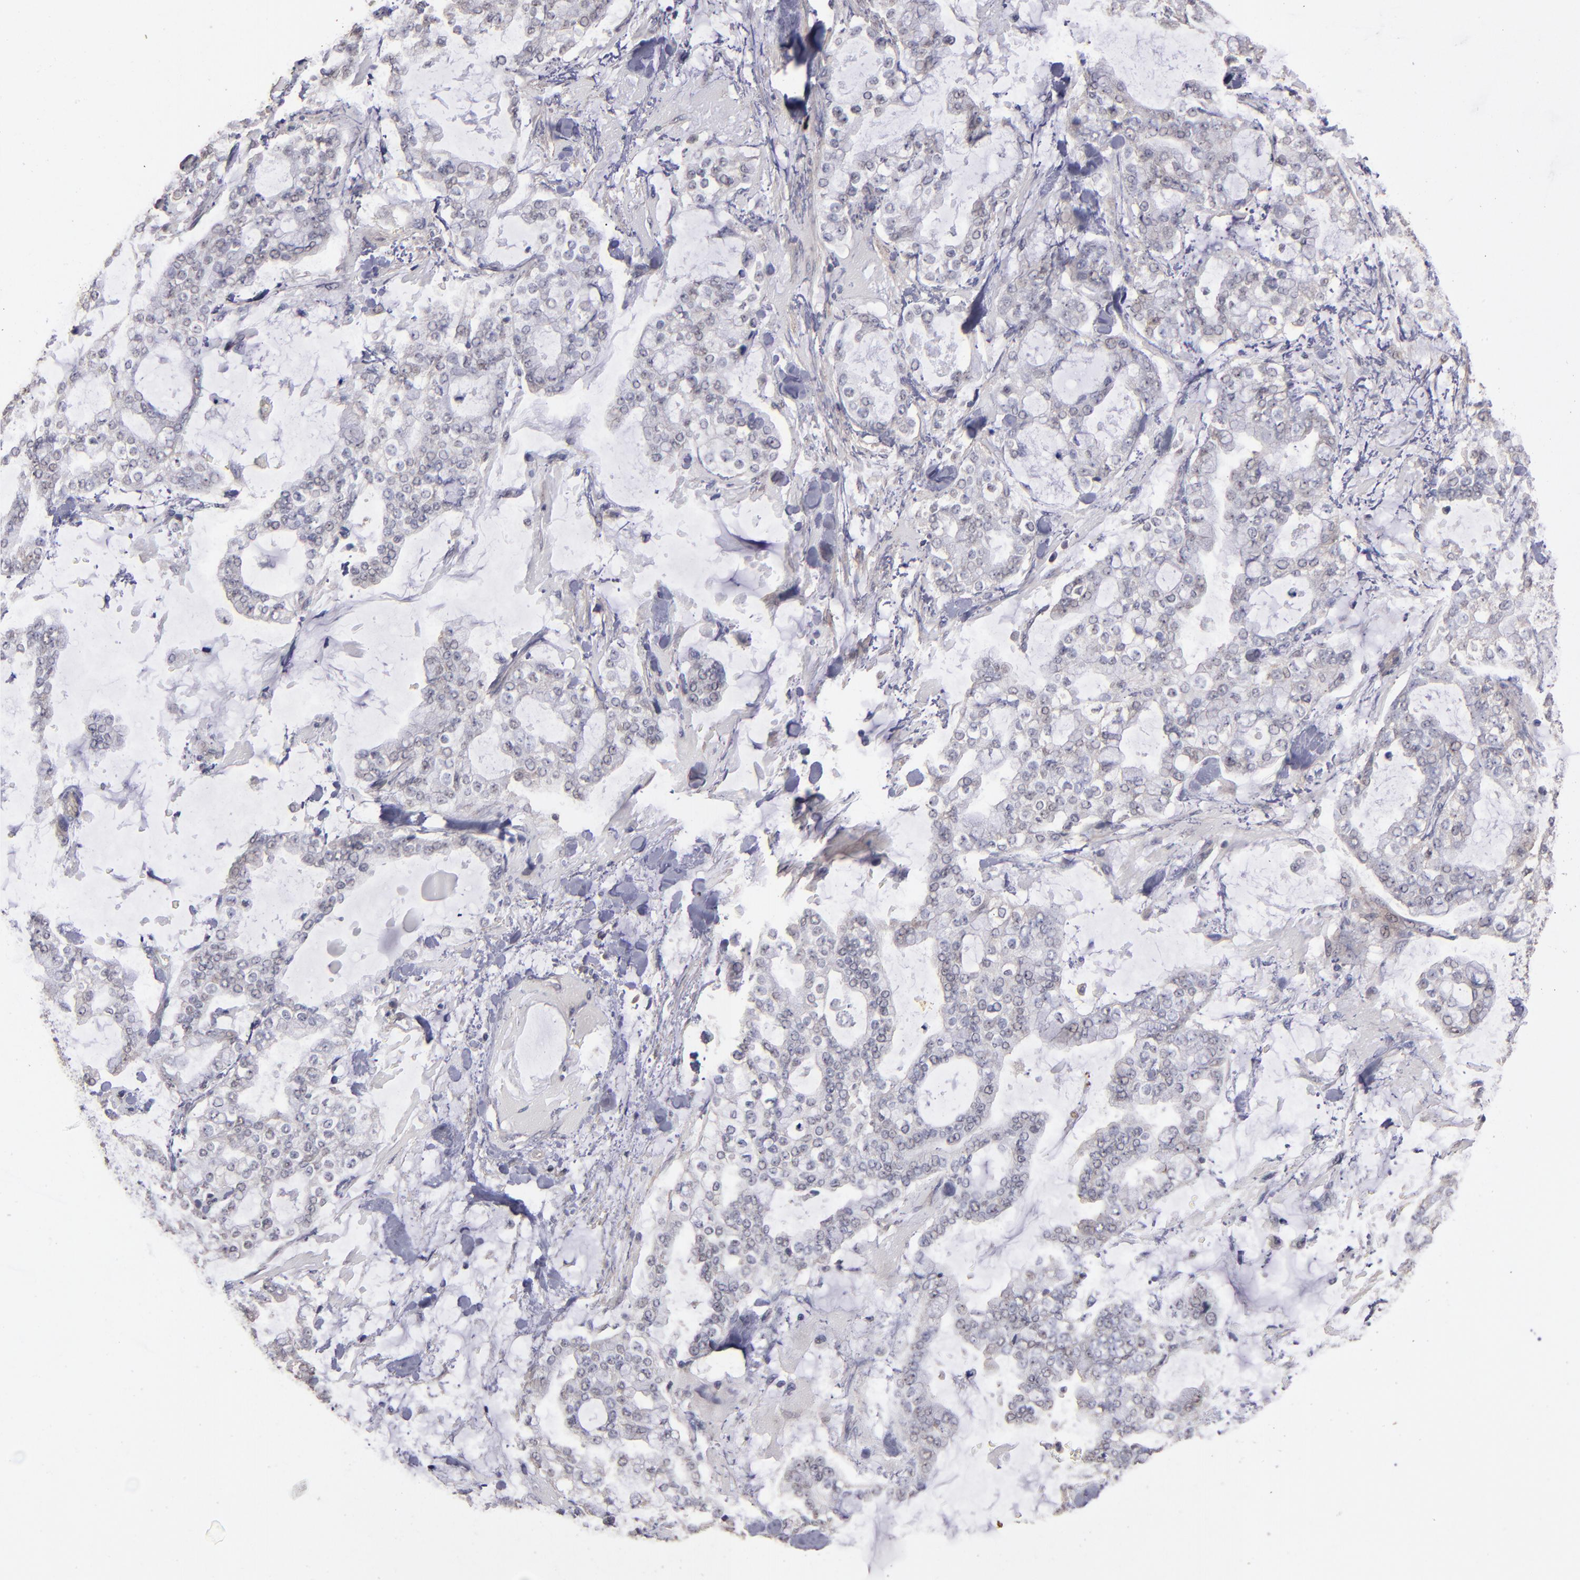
{"staining": {"intensity": "weak", "quantity": "<25%", "location": "cytoplasmic/membranous"}, "tissue": "stomach cancer", "cell_type": "Tumor cells", "image_type": "cancer", "snomed": [{"axis": "morphology", "description": "Normal tissue, NOS"}, {"axis": "morphology", "description": "Adenocarcinoma, NOS"}, {"axis": "topography", "description": "Stomach, upper"}, {"axis": "topography", "description": "Stomach"}], "caption": "An immunohistochemistry (IHC) histopathology image of adenocarcinoma (stomach) is shown. There is no staining in tumor cells of adenocarcinoma (stomach).", "gene": "FAT1", "patient": {"sex": "male", "age": 76}}